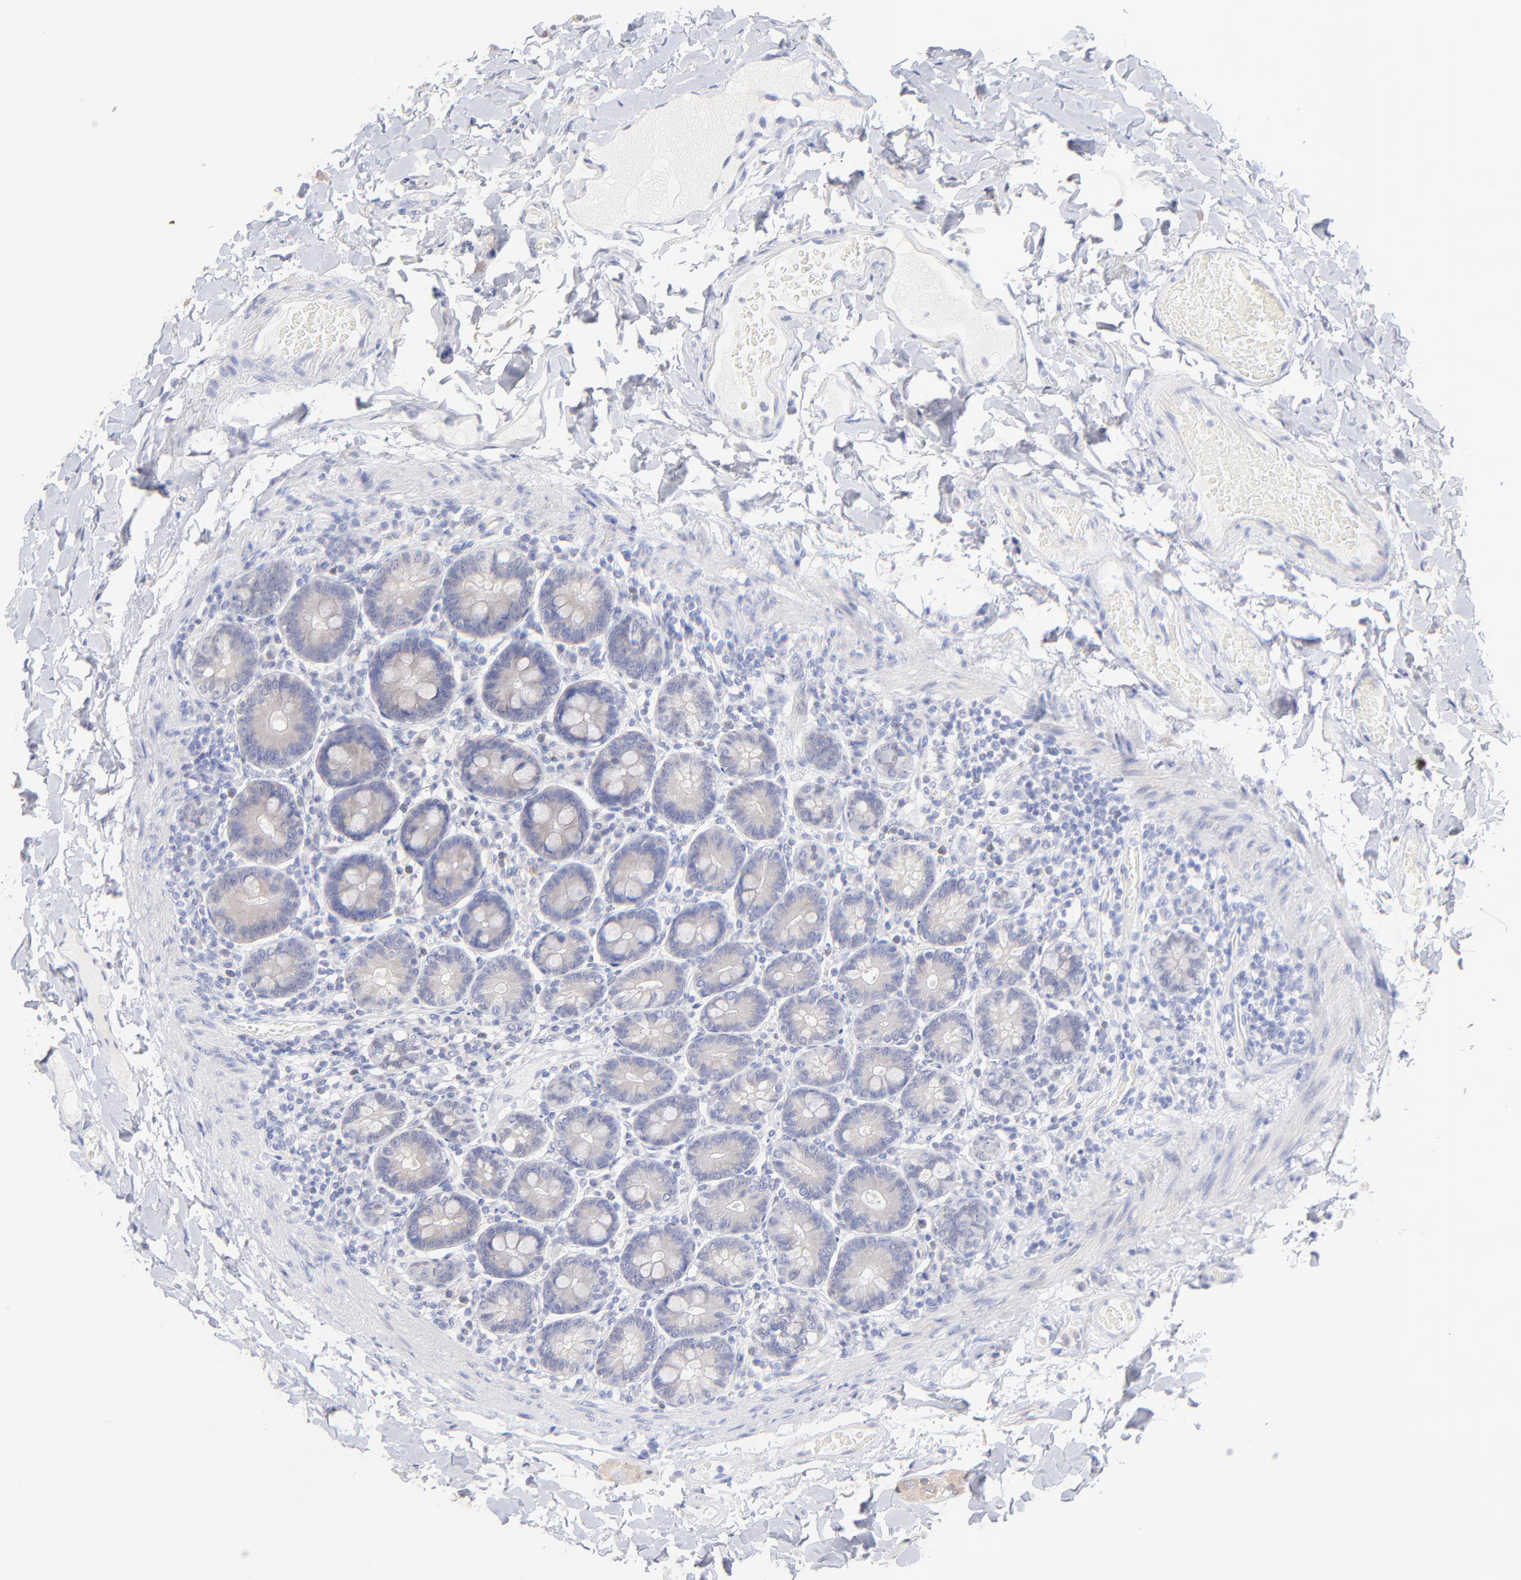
{"staining": {"intensity": "weak", "quantity": "25%-75%", "location": "cytoplasmic/membranous"}, "tissue": "duodenum", "cell_type": "Glandular cells", "image_type": "normal", "snomed": [{"axis": "morphology", "description": "Normal tissue, NOS"}, {"axis": "topography", "description": "Duodenum"}], "caption": "Brown immunohistochemical staining in benign human duodenum exhibits weak cytoplasmic/membranous positivity in about 25%-75% of glandular cells. (DAB IHC, brown staining for protein, blue staining for nuclei).", "gene": "CFAP57", "patient": {"sex": "male", "age": 66}}